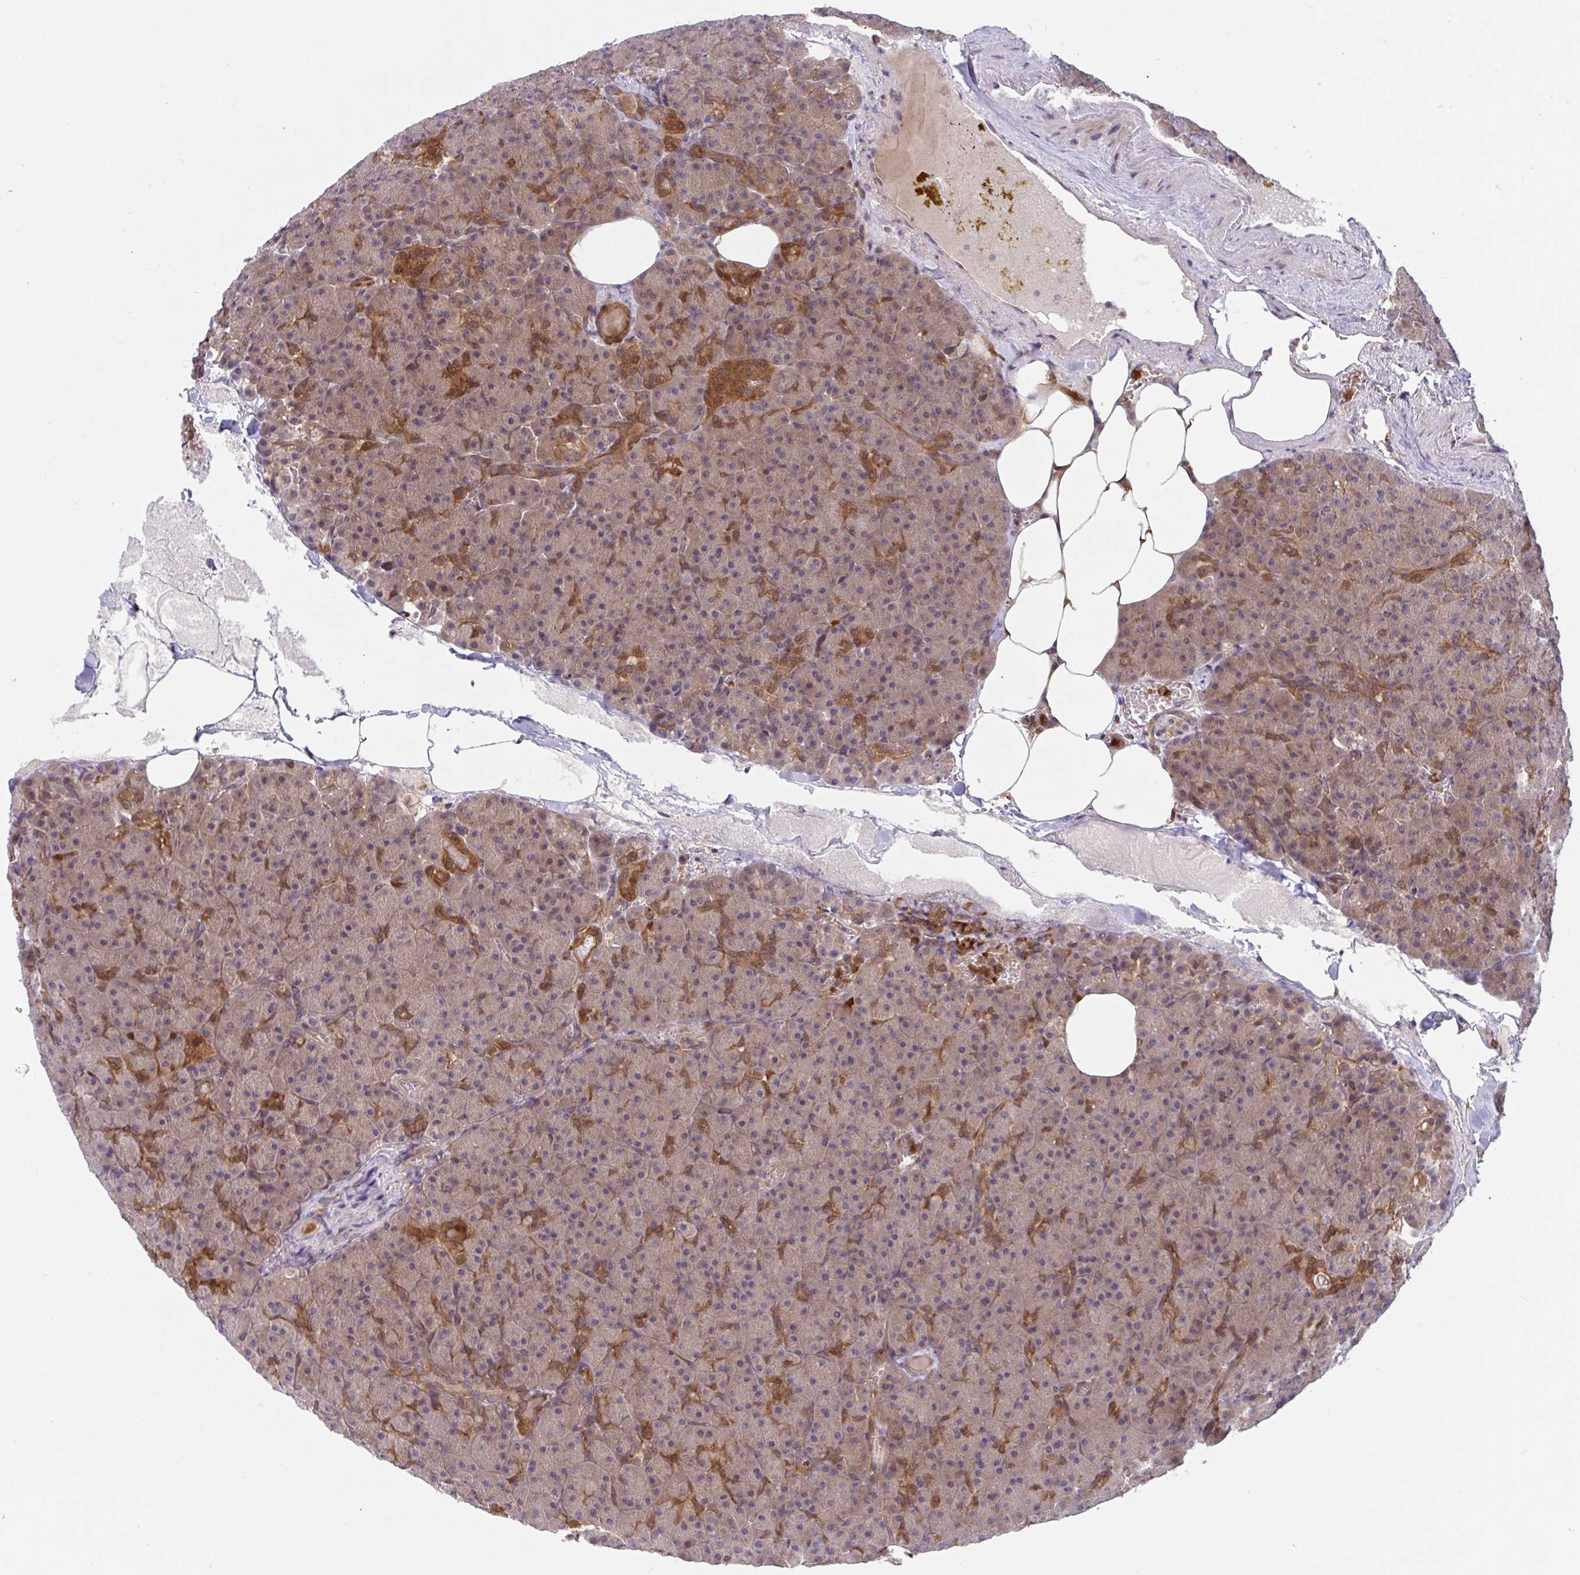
{"staining": {"intensity": "strong", "quantity": "<25%", "location": "cytoplasmic/membranous"}, "tissue": "pancreas", "cell_type": "Exocrine glandular cells", "image_type": "normal", "snomed": [{"axis": "morphology", "description": "Normal tissue, NOS"}, {"axis": "topography", "description": "Pancreas"}], "caption": "Immunohistochemistry (IHC) (DAB) staining of unremarkable pancreas displays strong cytoplasmic/membranous protein positivity in about <25% of exocrine glandular cells.", "gene": "LMNTD2", "patient": {"sex": "female", "age": 74}}